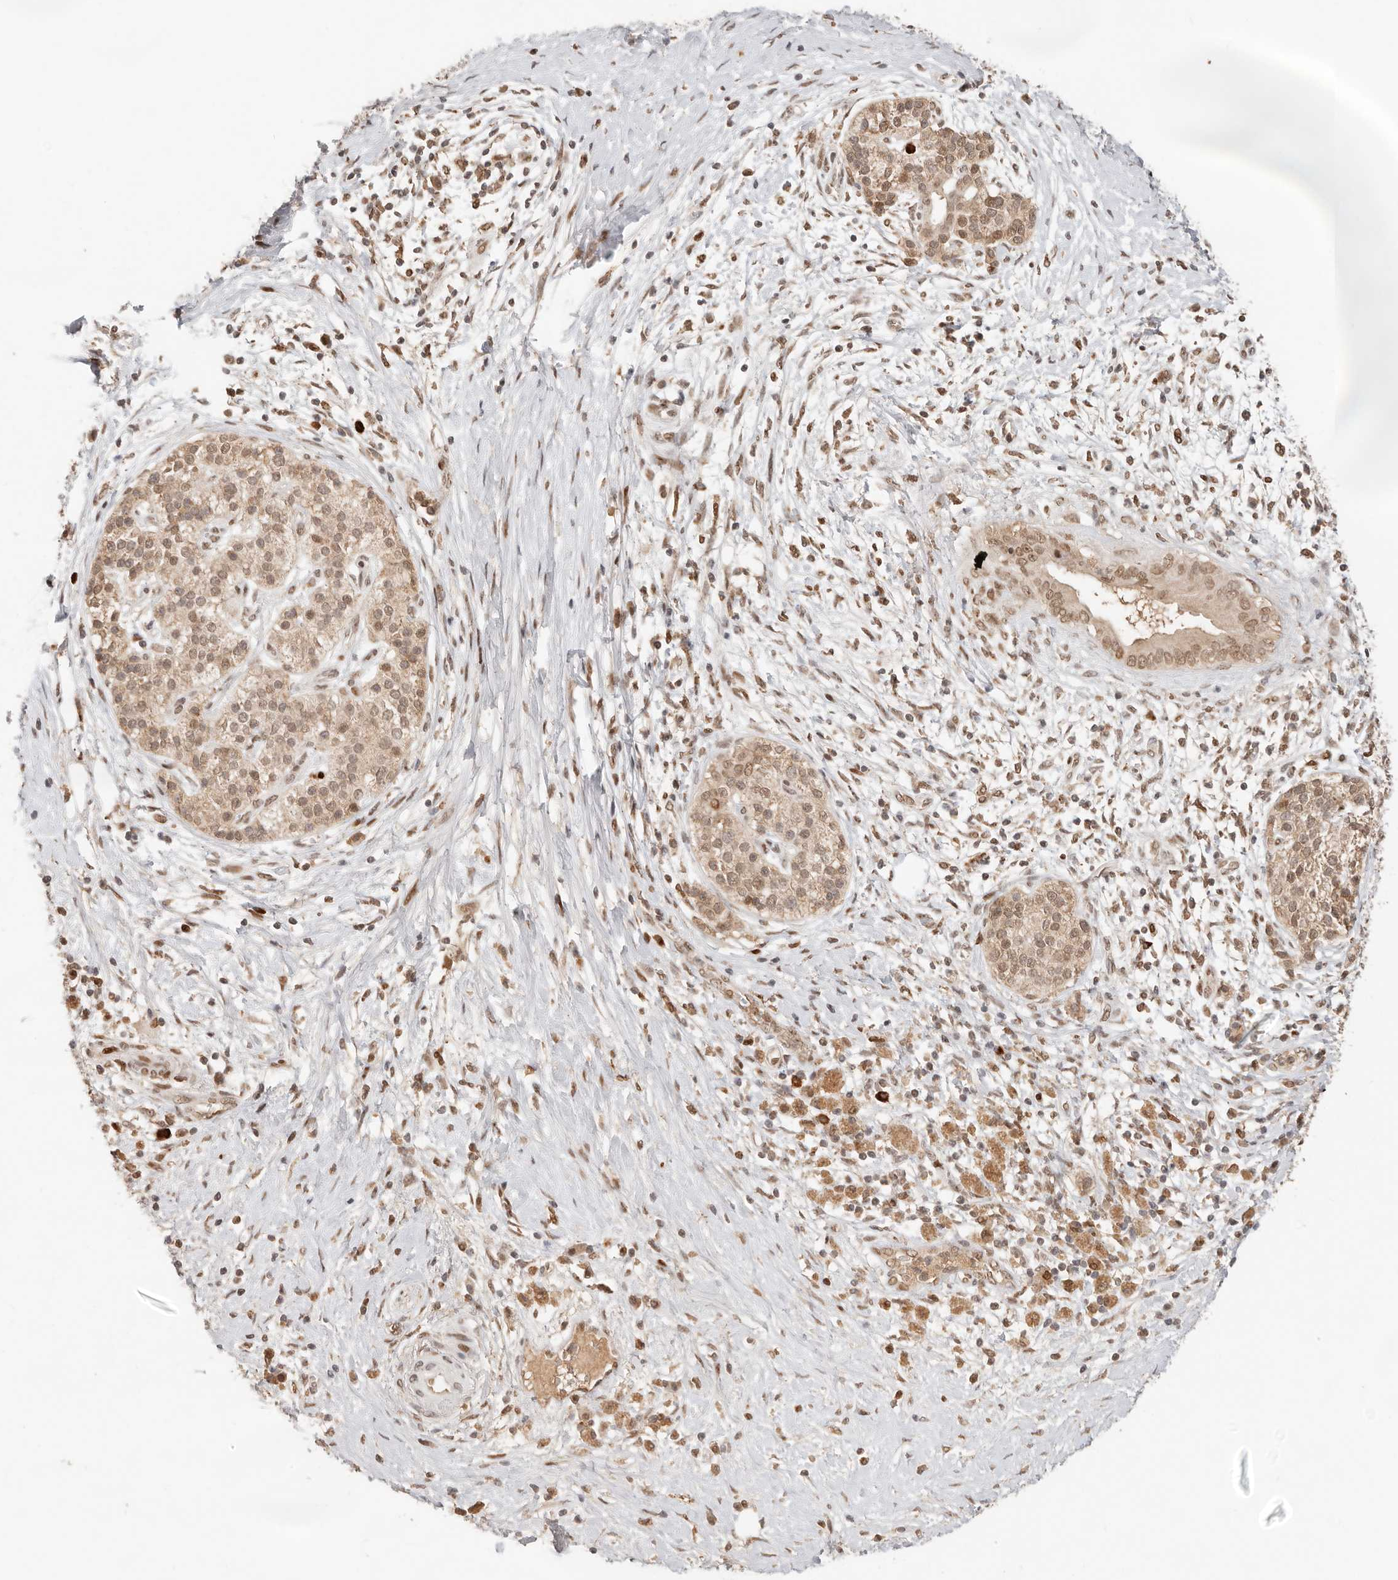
{"staining": {"intensity": "moderate", "quantity": ">75%", "location": "nuclear"}, "tissue": "pancreatic cancer", "cell_type": "Tumor cells", "image_type": "cancer", "snomed": [{"axis": "morphology", "description": "Adenocarcinoma, NOS"}, {"axis": "topography", "description": "Pancreas"}], "caption": "Pancreatic cancer stained with a protein marker exhibits moderate staining in tumor cells.", "gene": "NPAS2", "patient": {"sex": "male", "age": 58}}